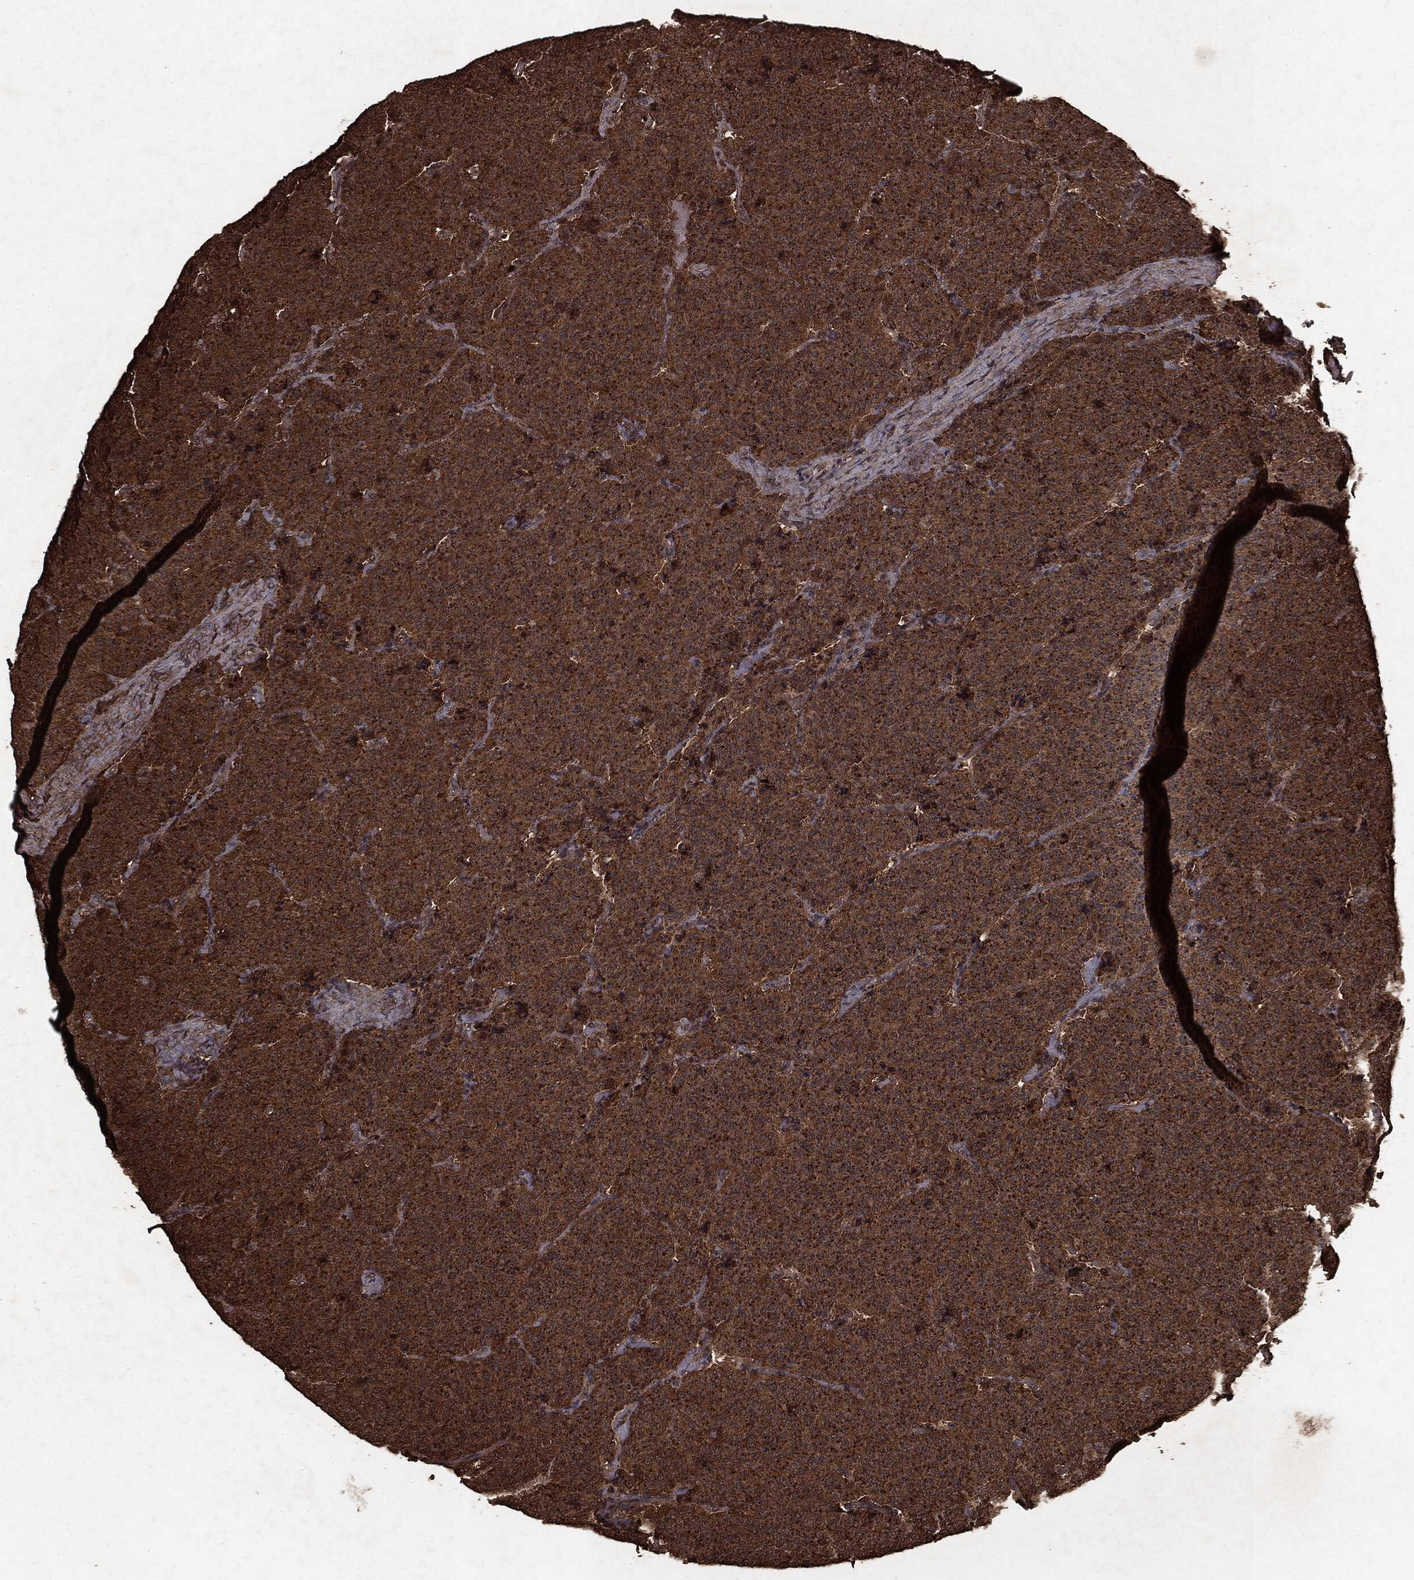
{"staining": {"intensity": "moderate", "quantity": ">75%", "location": "cytoplasmic/membranous"}, "tissue": "carcinoid", "cell_type": "Tumor cells", "image_type": "cancer", "snomed": [{"axis": "morphology", "description": "Carcinoid, malignant, NOS"}, {"axis": "topography", "description": "Small intestine"}], "caption": "Carcinoid stained with immunohistochemistry demonstrates moderate cytoplasmic/membranous positivity in approximately >75% of tumor cells.", "gene": "NME1", "patient": {"sex": "female", "age": 58}}